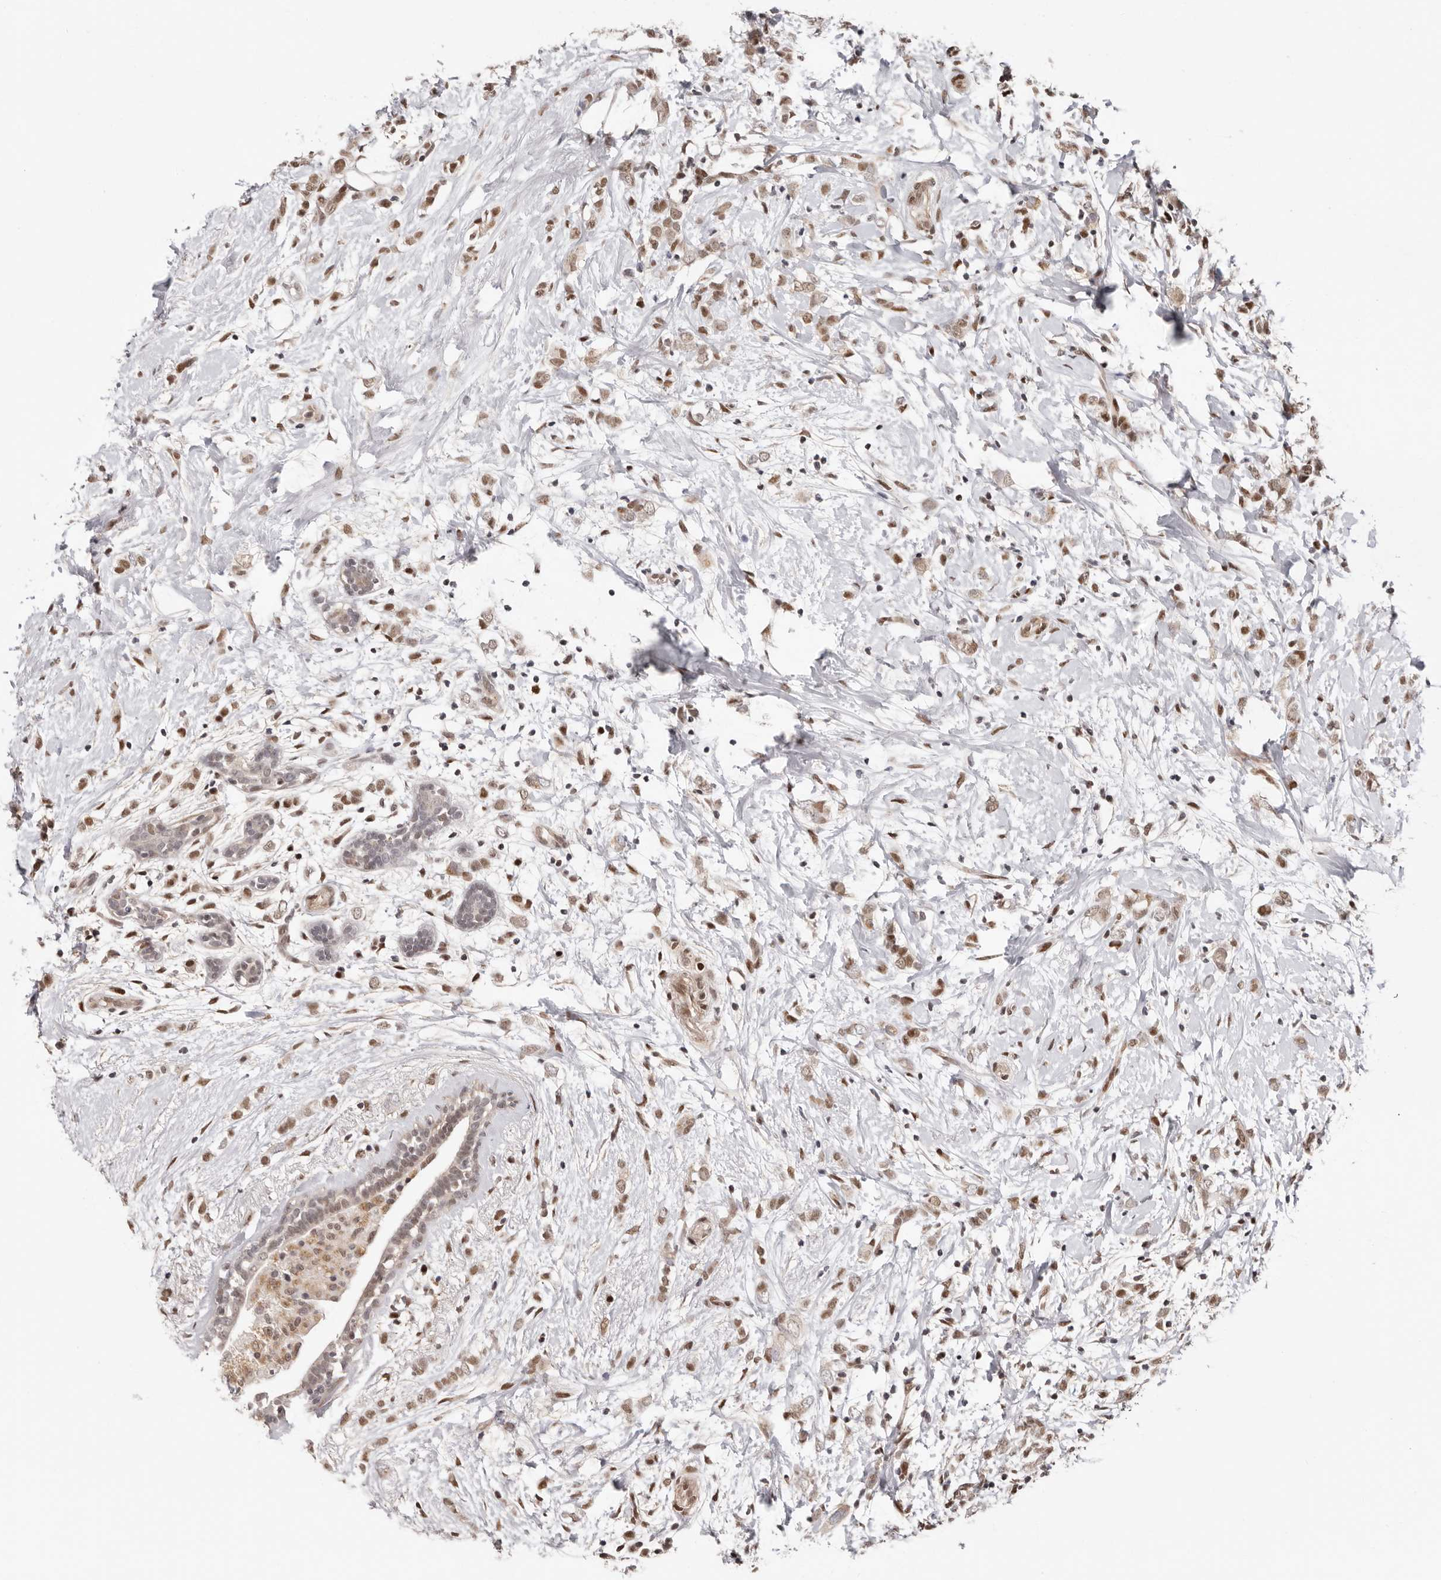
{"staining": {"intensity": "moderate", "quantity": ">75%", "location": "nuclear"}, "tissue": "breast cancer", "cell_type": "Tumor cells", "image_type": "cancer", "snomed": [{"axis": "morphology", "description": "Normal tissue, NOS"}, {"axis": "morphology", "description": "Lobular carcinoma"}, {"axis": "topography", "description": "Breast"}], "caption": "Moderate nuclear staining for a protein is seen in approximately >75% of tumor cells of lobular carcinoma (breast) using IHC.", "gene": "SMAD7", "patient": {"sex": "female", "age": 47}}